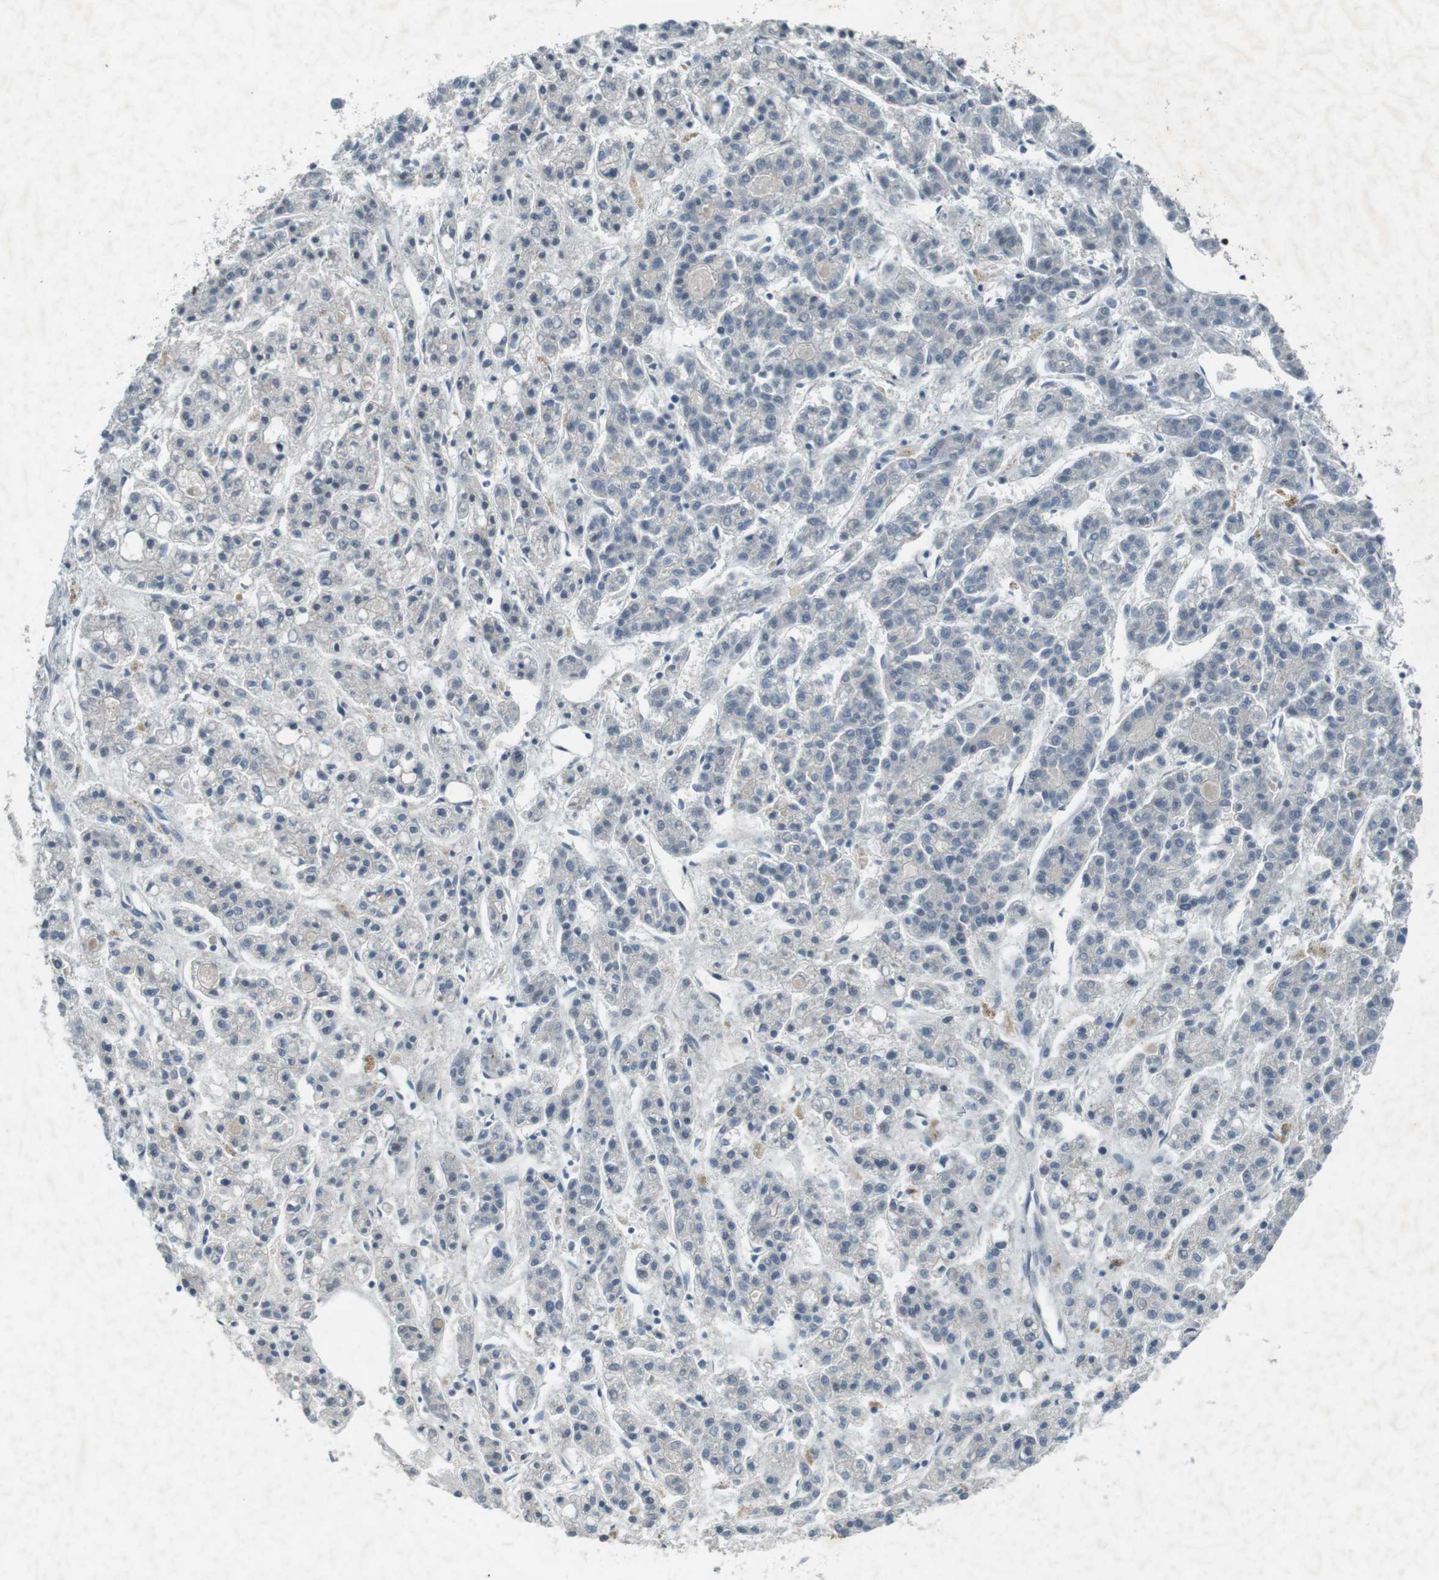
{"staining": {"intensity": "negative", "quantity": "none", "location": "none"}, "tissue": "liver cancer", "cell_type": "Tumor cells", "image_type": "cancer", "snomed": [{"axis": "morphology", "description": "Carcinoma, Hepatocellular, NOS"}, {"axis": "topography", "description": "Liver"}], "caption": "An IHC photomicrograph of liver hepatocellular carcinoma is shown. There is no staining in tumor cells of liver hepatocellular carcinoma.", "gene": "MAPKAPK5", "patient": {"sex": "male", "age": 70}}